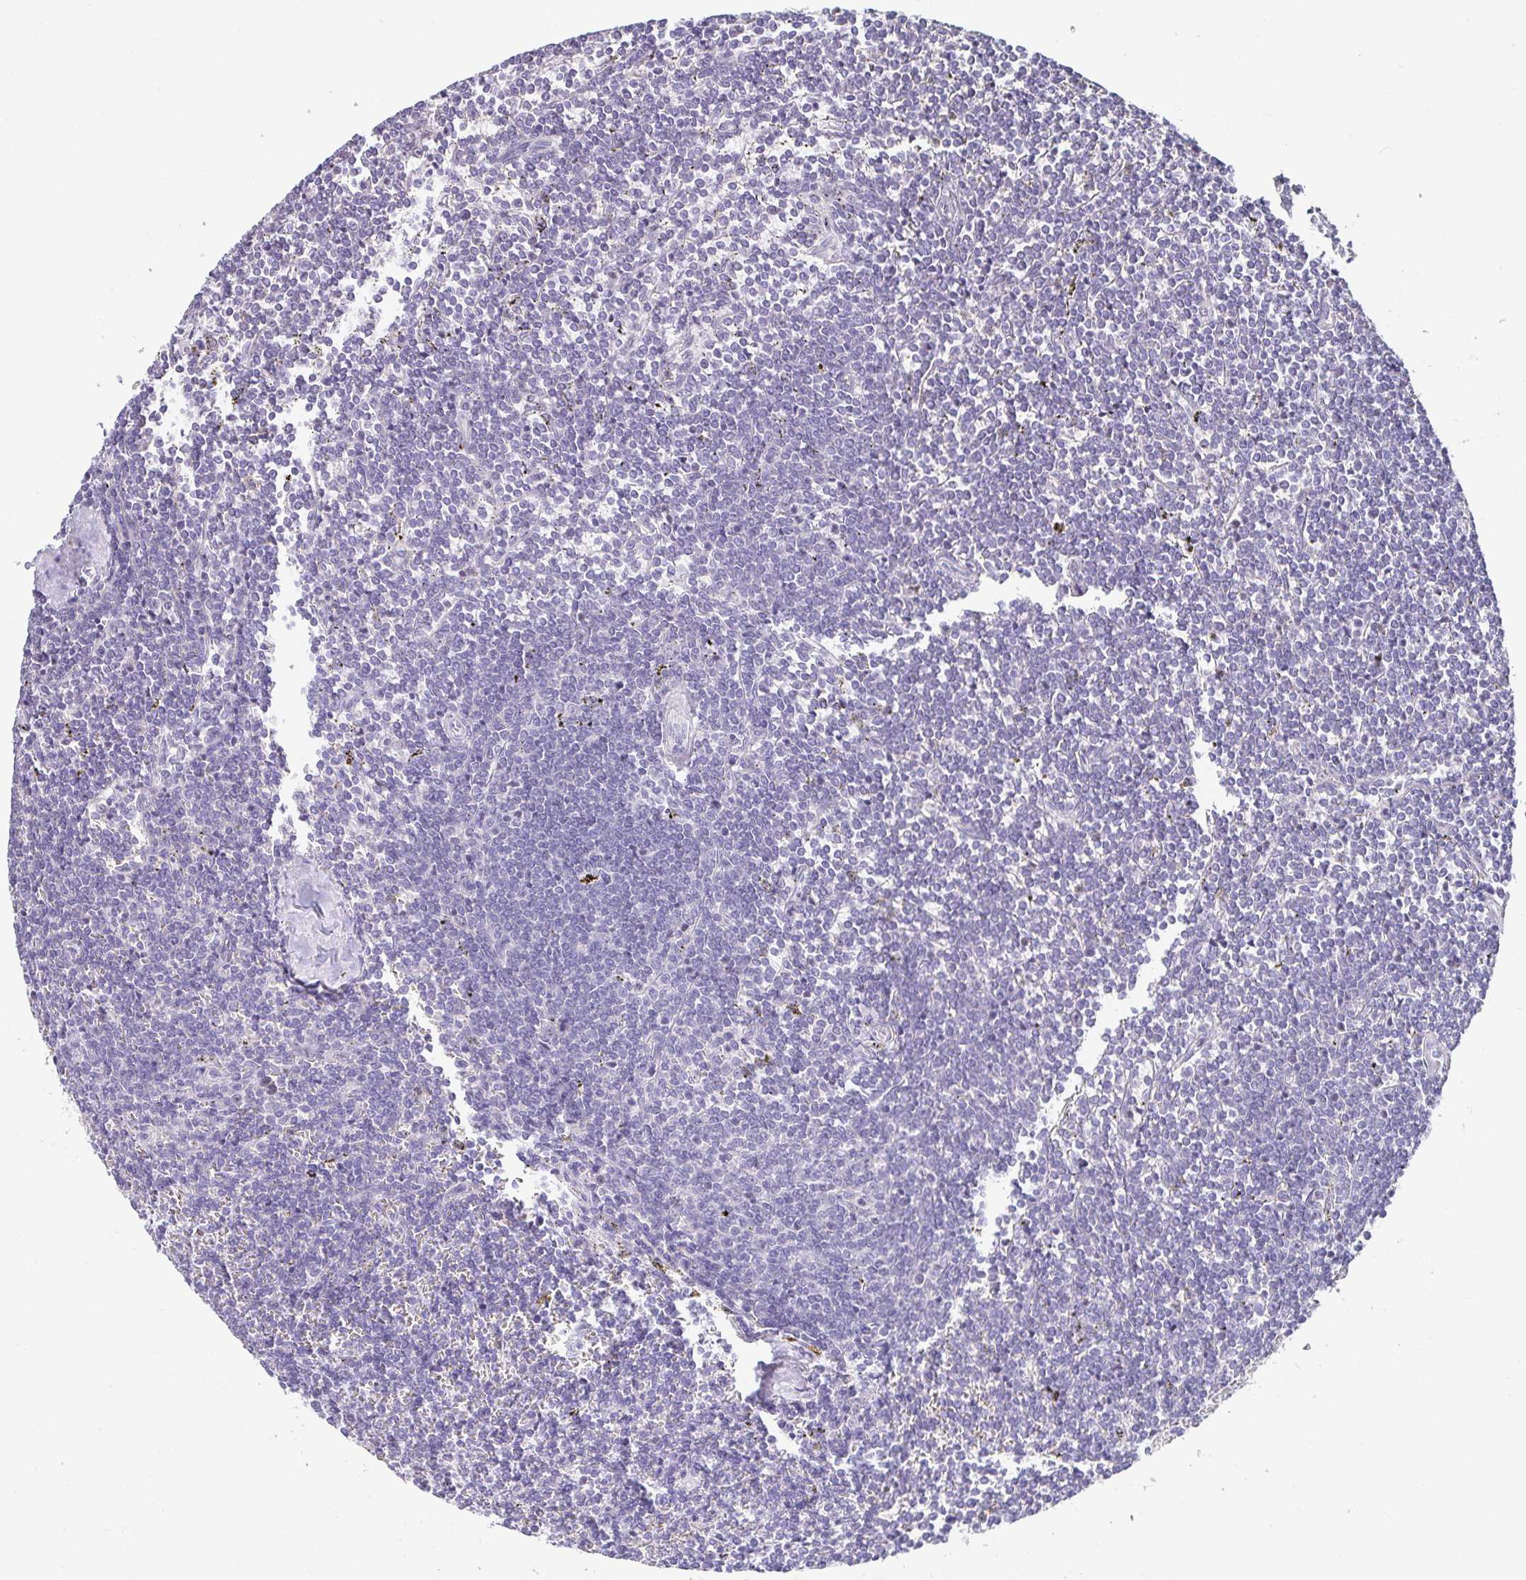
{"staining": {"intensity": "negative", "quantity": "none", "location": "none"}, "tissue": "lymphoma", "cell_type": "Tumor cells", "image_type": "cancer", "snomed": [{"axis": "morphology", "description": "Malignant lymphoma, non-Hodgkin's type, Low grade"}, {"axis": "topography", "description": "Spleen"}], "caption": "Immunohistochemistry photomicrograph of neoplastic tissue: lymphoma stained with DAB demonstrates no significant protein staining in tumor cells.", "gene": "ANLN", "patient": {"sex": "male", "age": 78}}